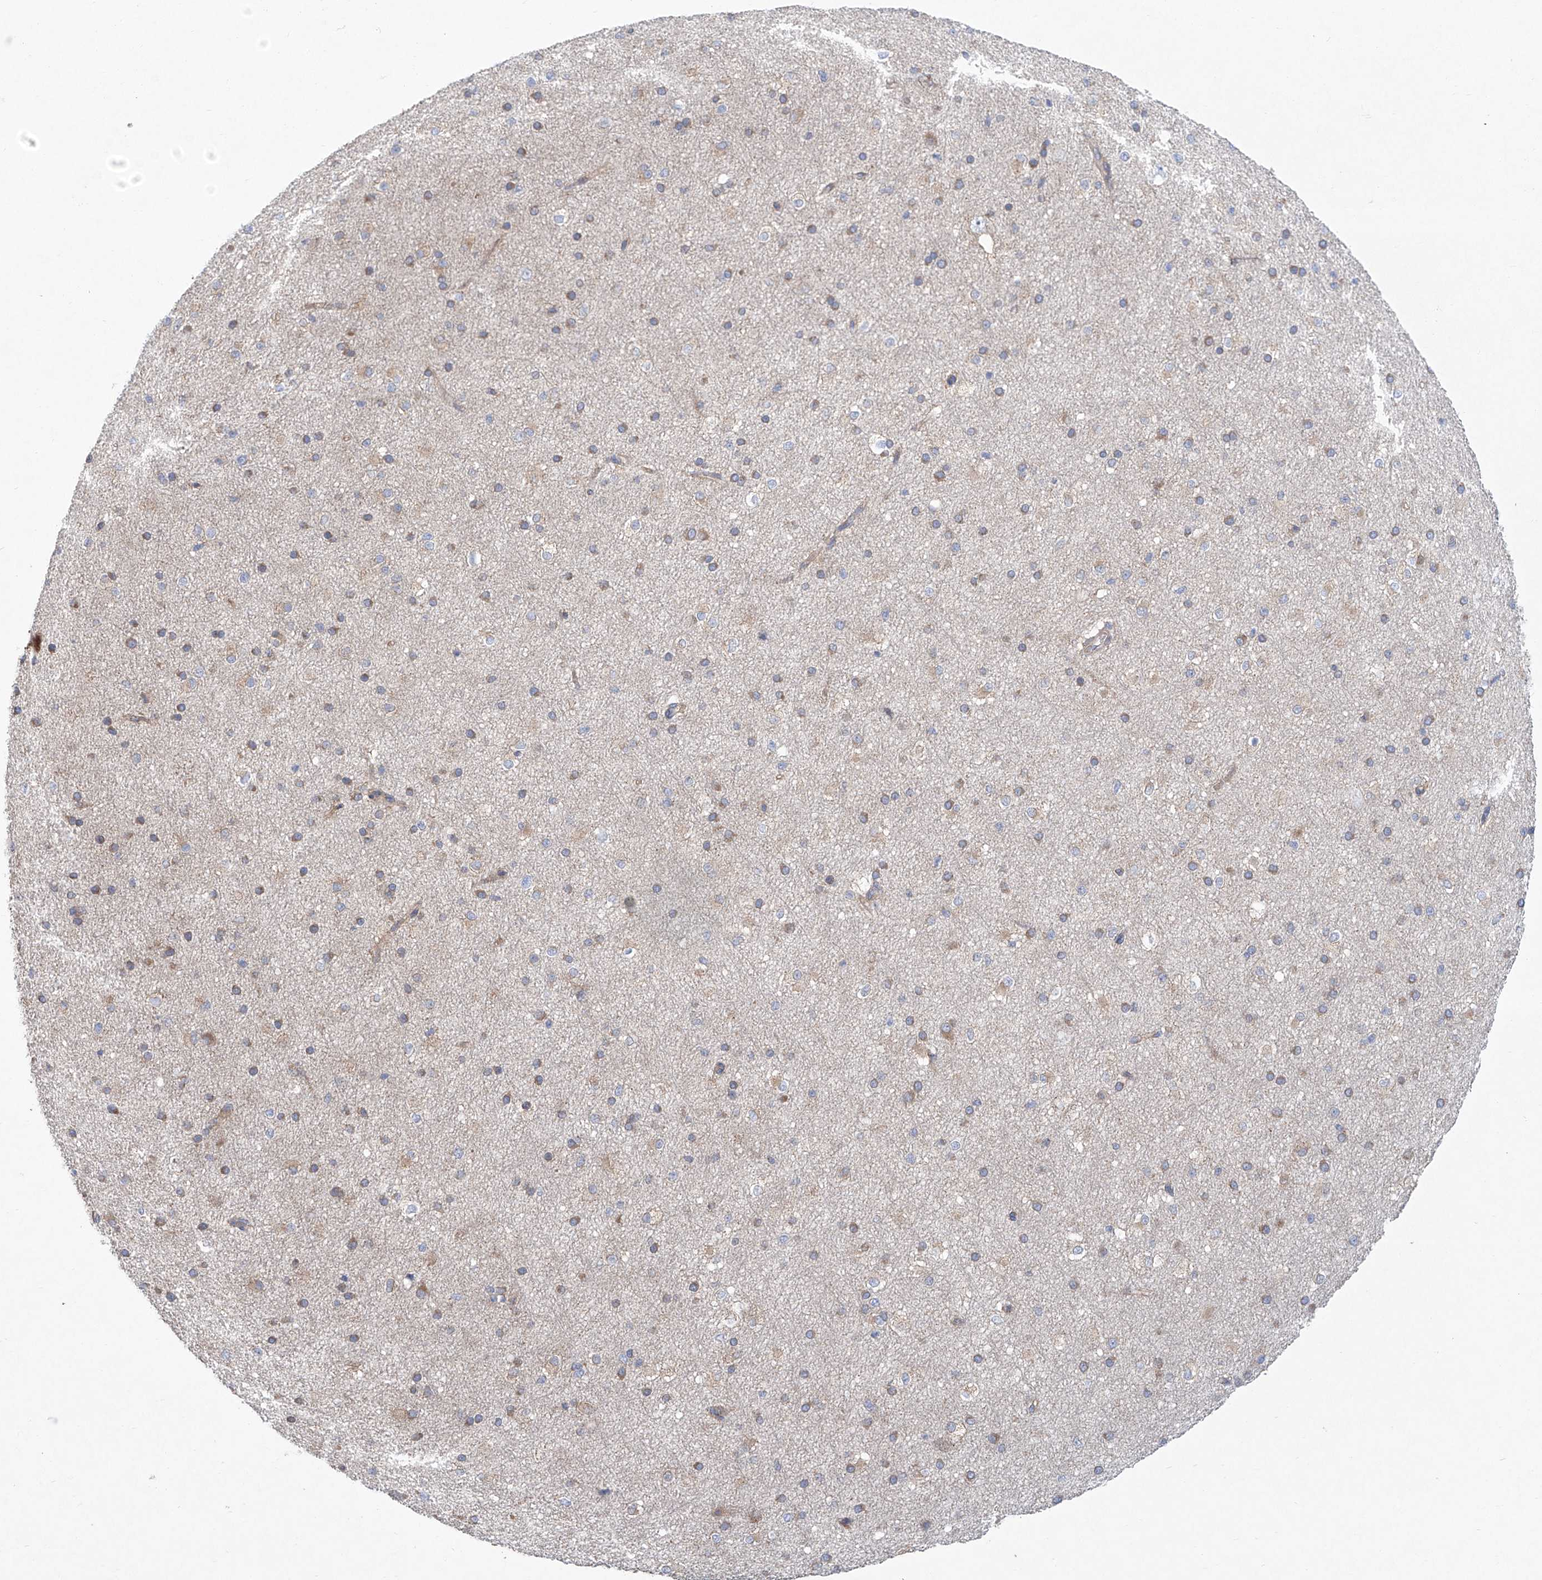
{"staining": {"intensity": "negative", "quantity": "none", "location": "none"}, "tissue": "cerebral cortex", "cell_type": "Endothelial cells", "image_type": "normal", "snomed": [{"axis": "morphology", "description": "Normal tissue, NOS"}, {"axis": "morphology", "description": "Developmental malformation"}, {"axis": "topography", "description": "Cerebral cortex"}], "caption": "Immunohistochemistry micrograph of normal cerebral cortex stained for a protein (brown), which demonstrates no expression in endothelial cells. Nuclei are stained in blue.", "gene": "KLC4", "patient": {"sex": "female", "age": 30}}